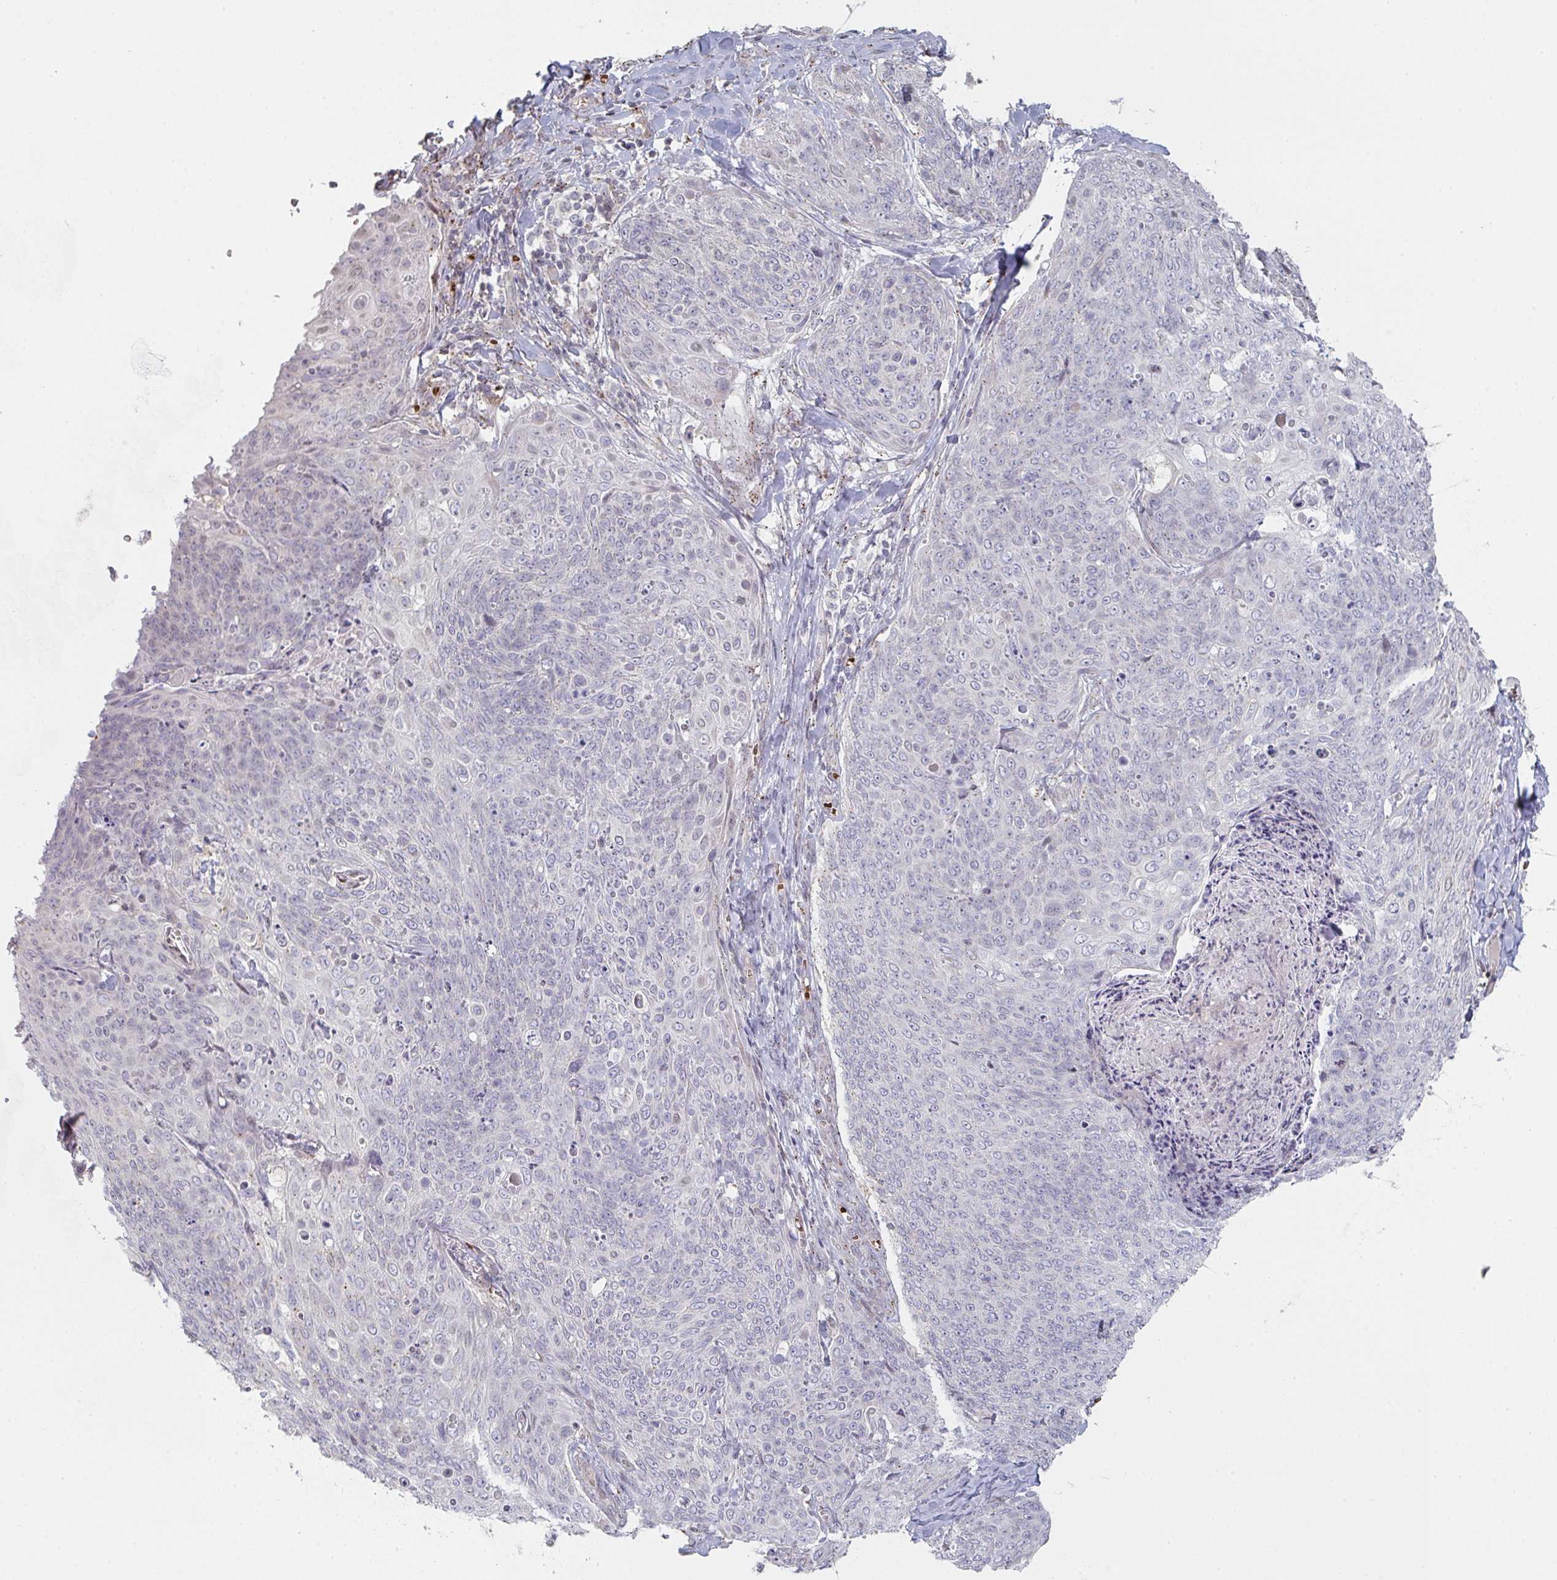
{"staining": {"intensity": "negative", "quantity": "none", "location": "none"}, "tissue": "skin cancer", "cell_type": "Tumor cells", "image_type": "cancer", "snomed": [{"axis": "morphology", "description": "Squamous cell carcinoma, NOS"}, {"axis": "topography", "description": "Skin"}, {"axis": "topography", "description": "Vulva"}], "caption": "Tumor cells show no significant positivity in squamous cell carcinoma (skin).", "gene": "ZNF526", "patient": {"sex": "female", "age": 85}}